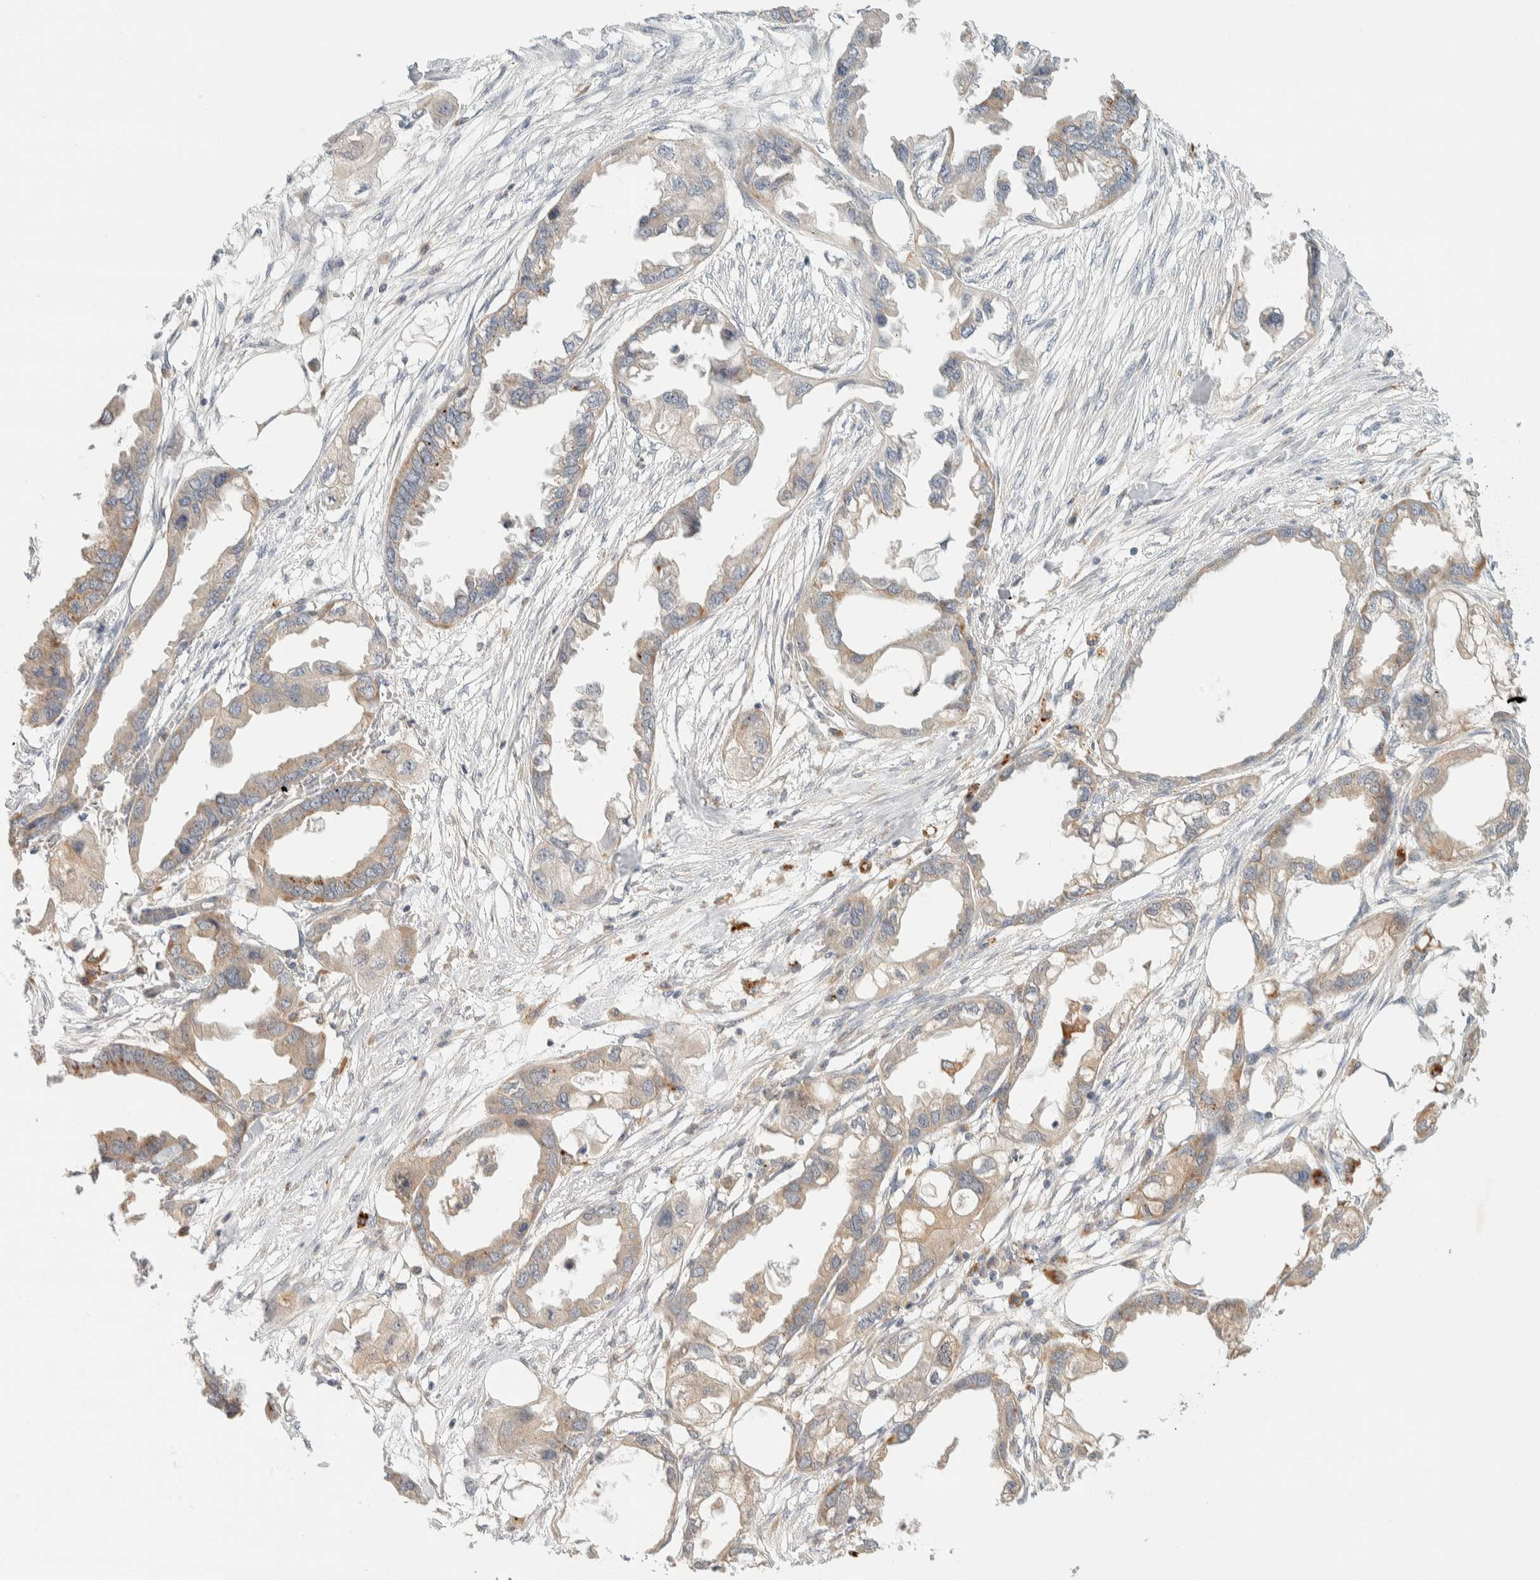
{"staining": {"intensity": "weak", "quantity": "25%-75%", "location": "cytoplasmic/membranous"}, "tissue": "endometrial cancer", "cell_type": "Tumor cells", "image_type": "cancer", "snomed": [{"axis": "morphology", "description": "Adenocarcinoma, NOS"}, {"axis": "morphology", "description": "Adenocarcinoma, metastatic, NOS"}, {"axis": "topography", "description": "Adipose tissue"}, {"axis": "topography", "description": "Endometrium"}], "caption": "This photomicrograph exhibits immunohistochemistry (IHC) staining of human adenocarcinoma (endometrial), with low weak cytoplasmic/membranous staining in about 25%-75% of tumor cells.", "gene": "GCLM", "patient": {"sex": "female", "age": 67}}